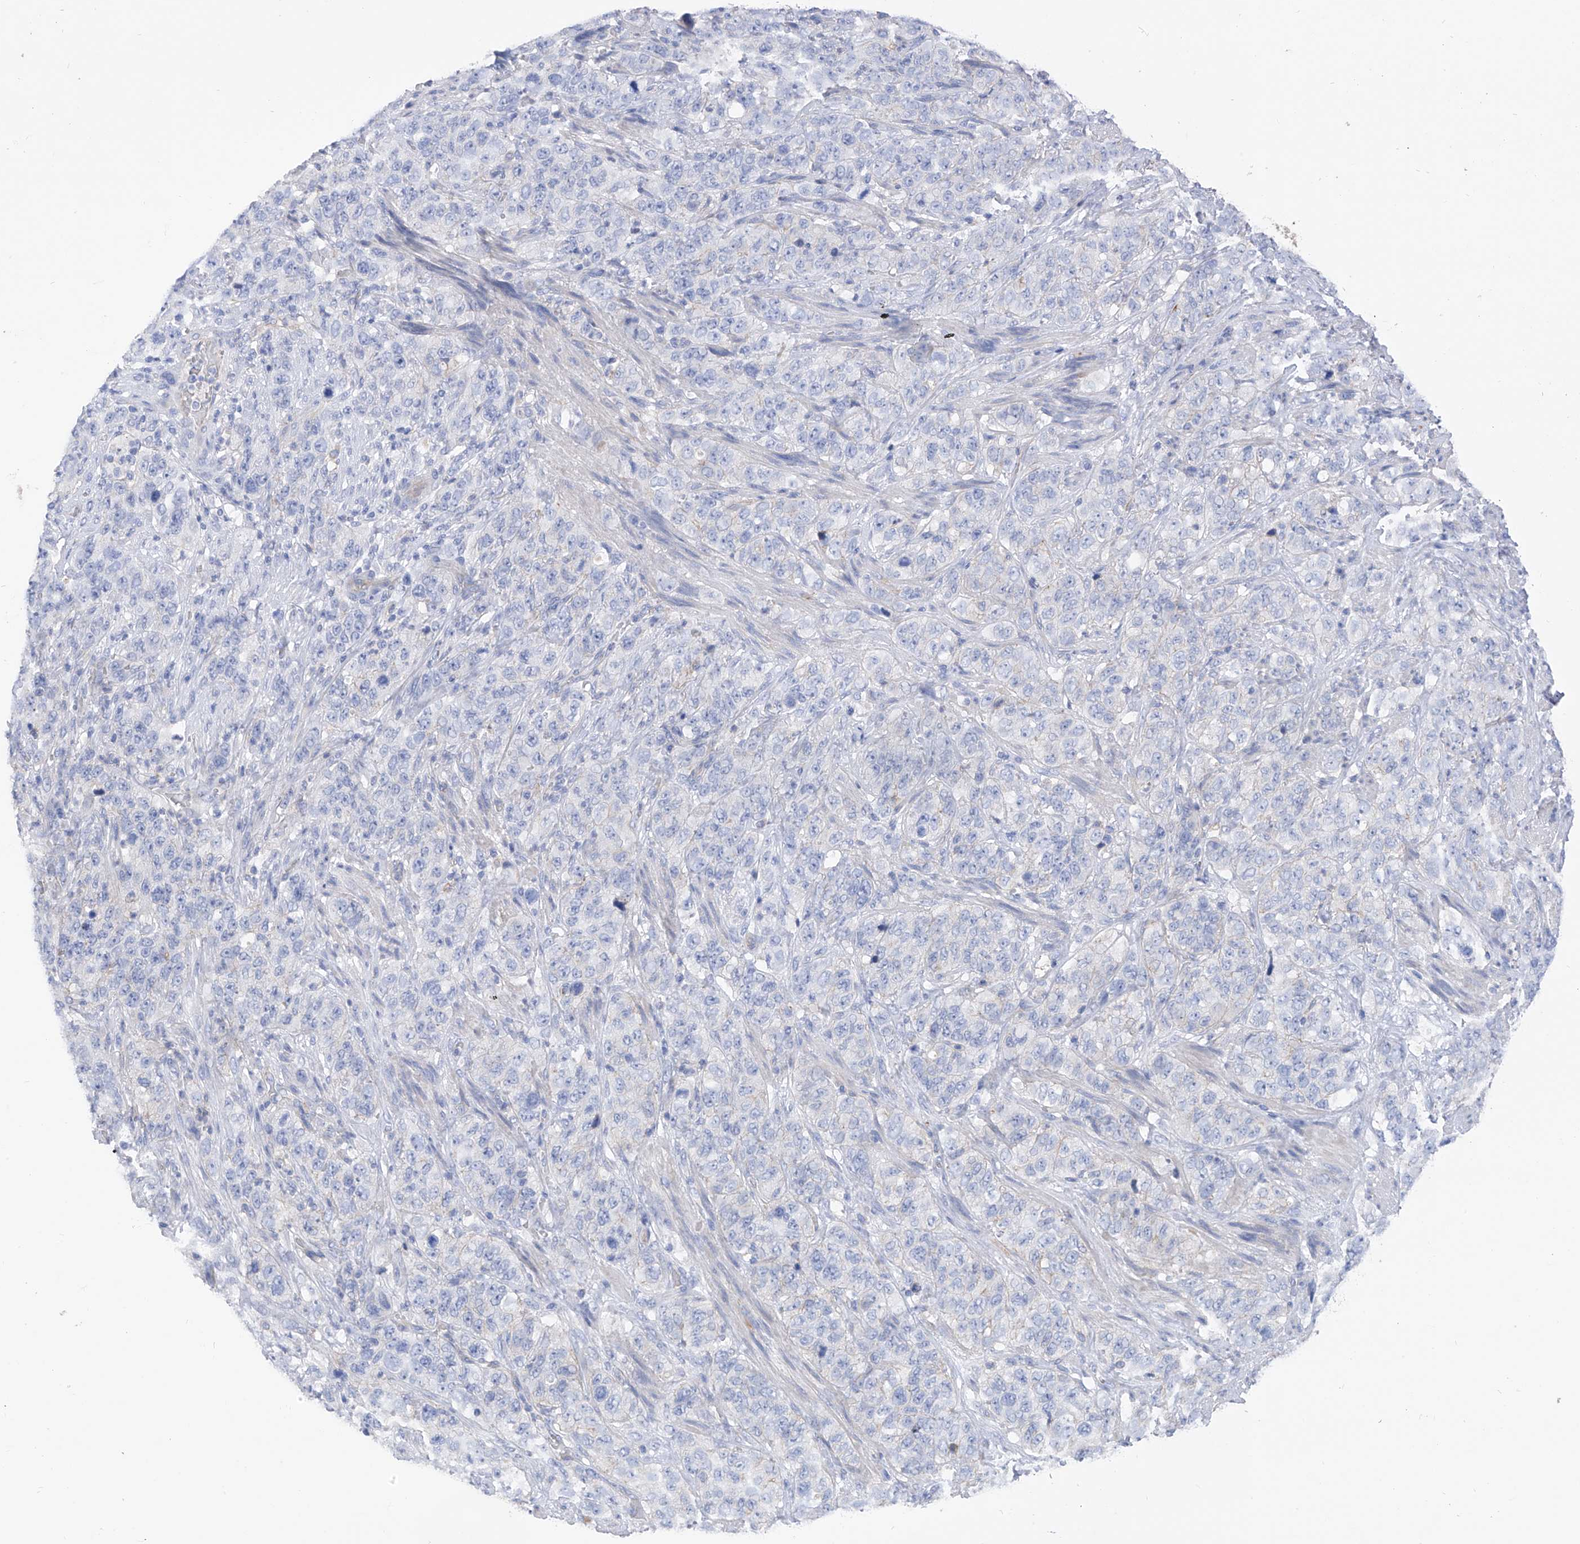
{"staining": {"intensity": "negative", "quantity": "none", "location": "none"}, "tissue": "stomach cancer", "cell_type": "Tumor cells", "image_type": "cancer", "snomed": [{"axis": "morphology", "description": "Adenocarcinoma, NOS"}, {"axis": "topography", "description": "Stomach"}], "caption": "The histopathology image displays no staining of tumor cells in stomach cancer.", "gene": "ITGA9", "patient": {"sex": "male", "age": 48}}